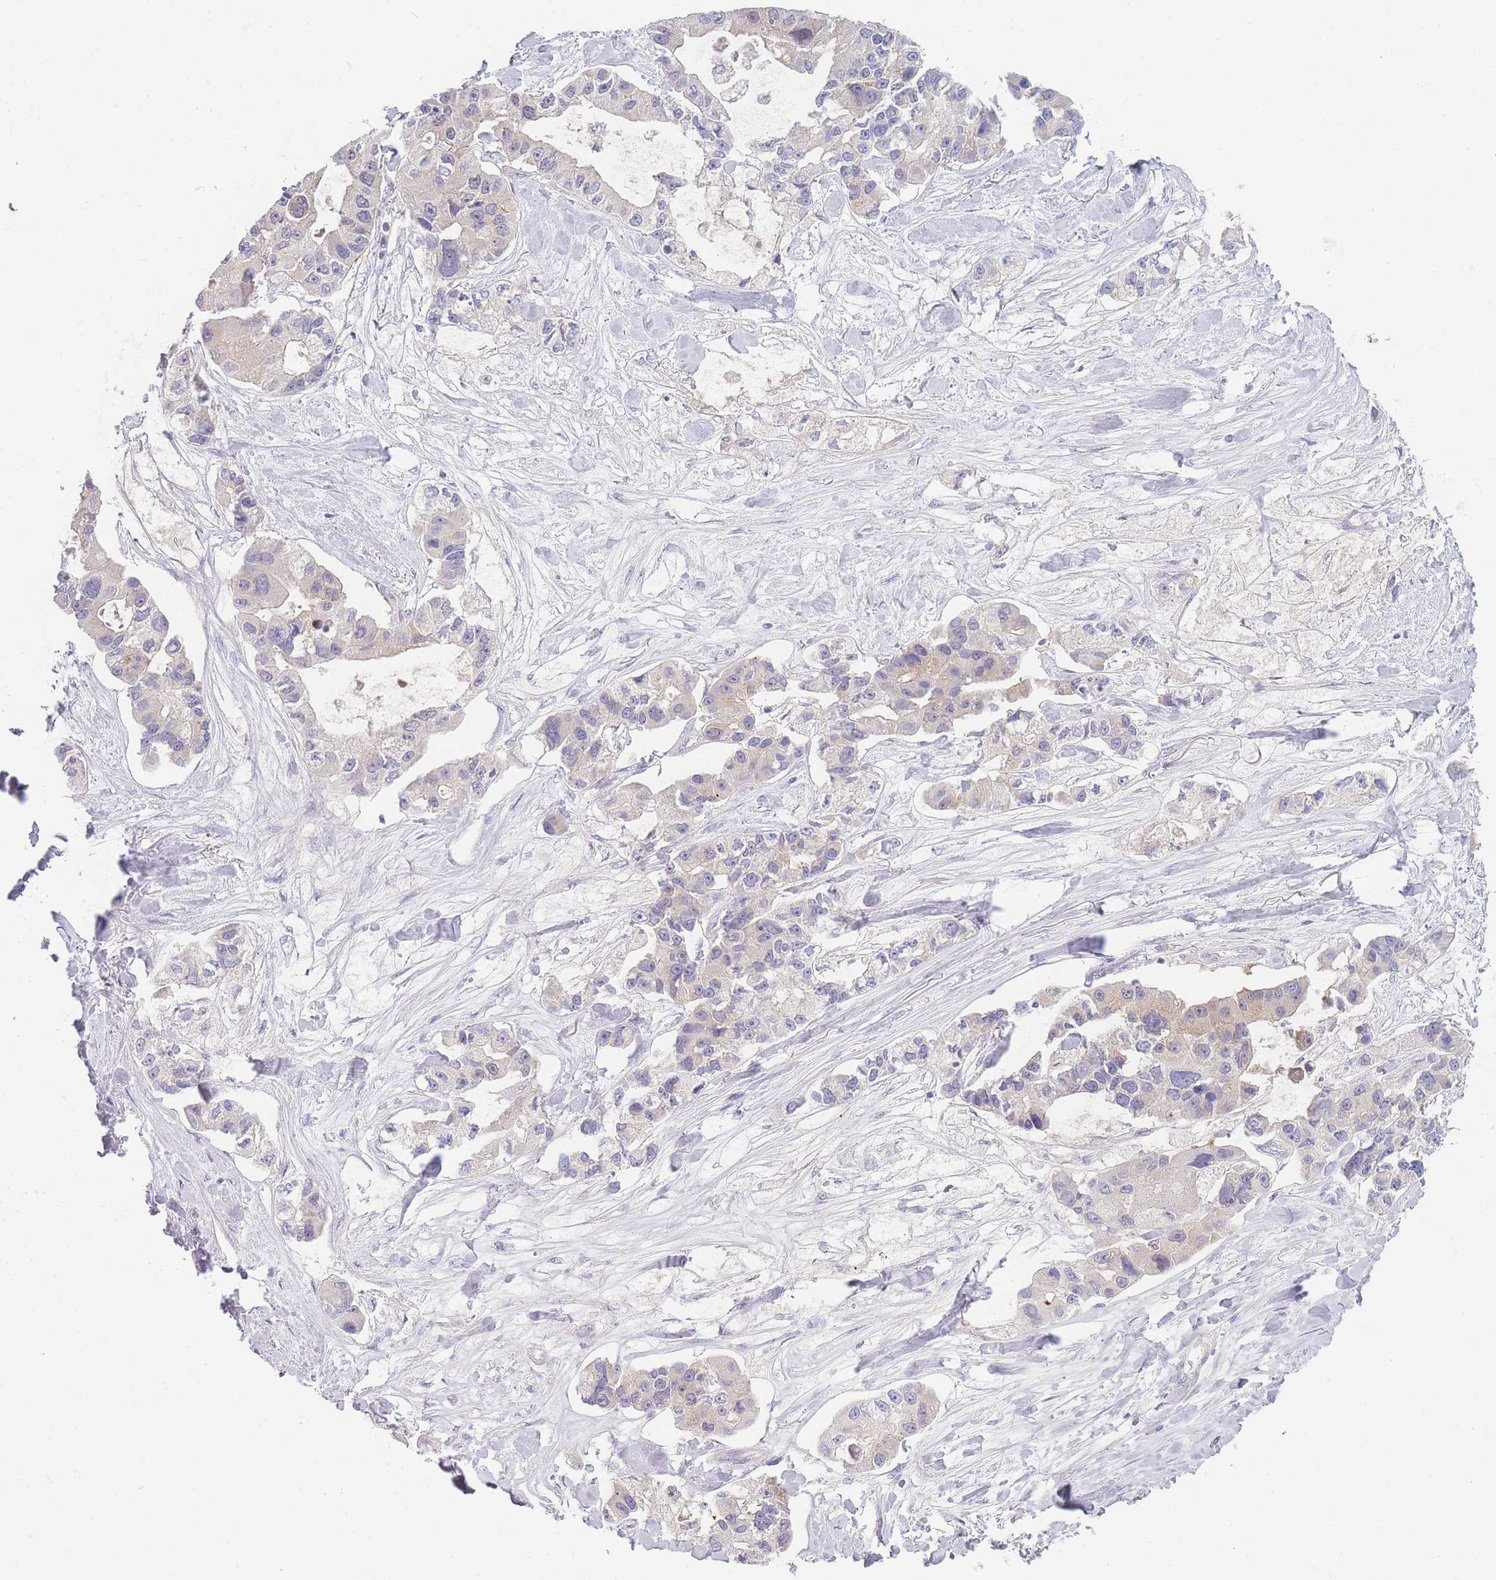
{"staining": {"intensity": "weak", "quantity": "<25%", "location": "cytoplasmic/membranous"}, "tissue": "lung cancer", "cell_type": "Tumor cells", "image_type": "cancer", "snomed": [{"axis": "morphology", "description": "Adenocarcinoma, NOS"}, {"axis": "topography", "description": "Lung"}], "caption": "An image of lung cancer stained for a protein exhibits no brown staining in tumor cells.", "gene": "SPHKAP", "patient": {"sex": "female", "age": 54}}